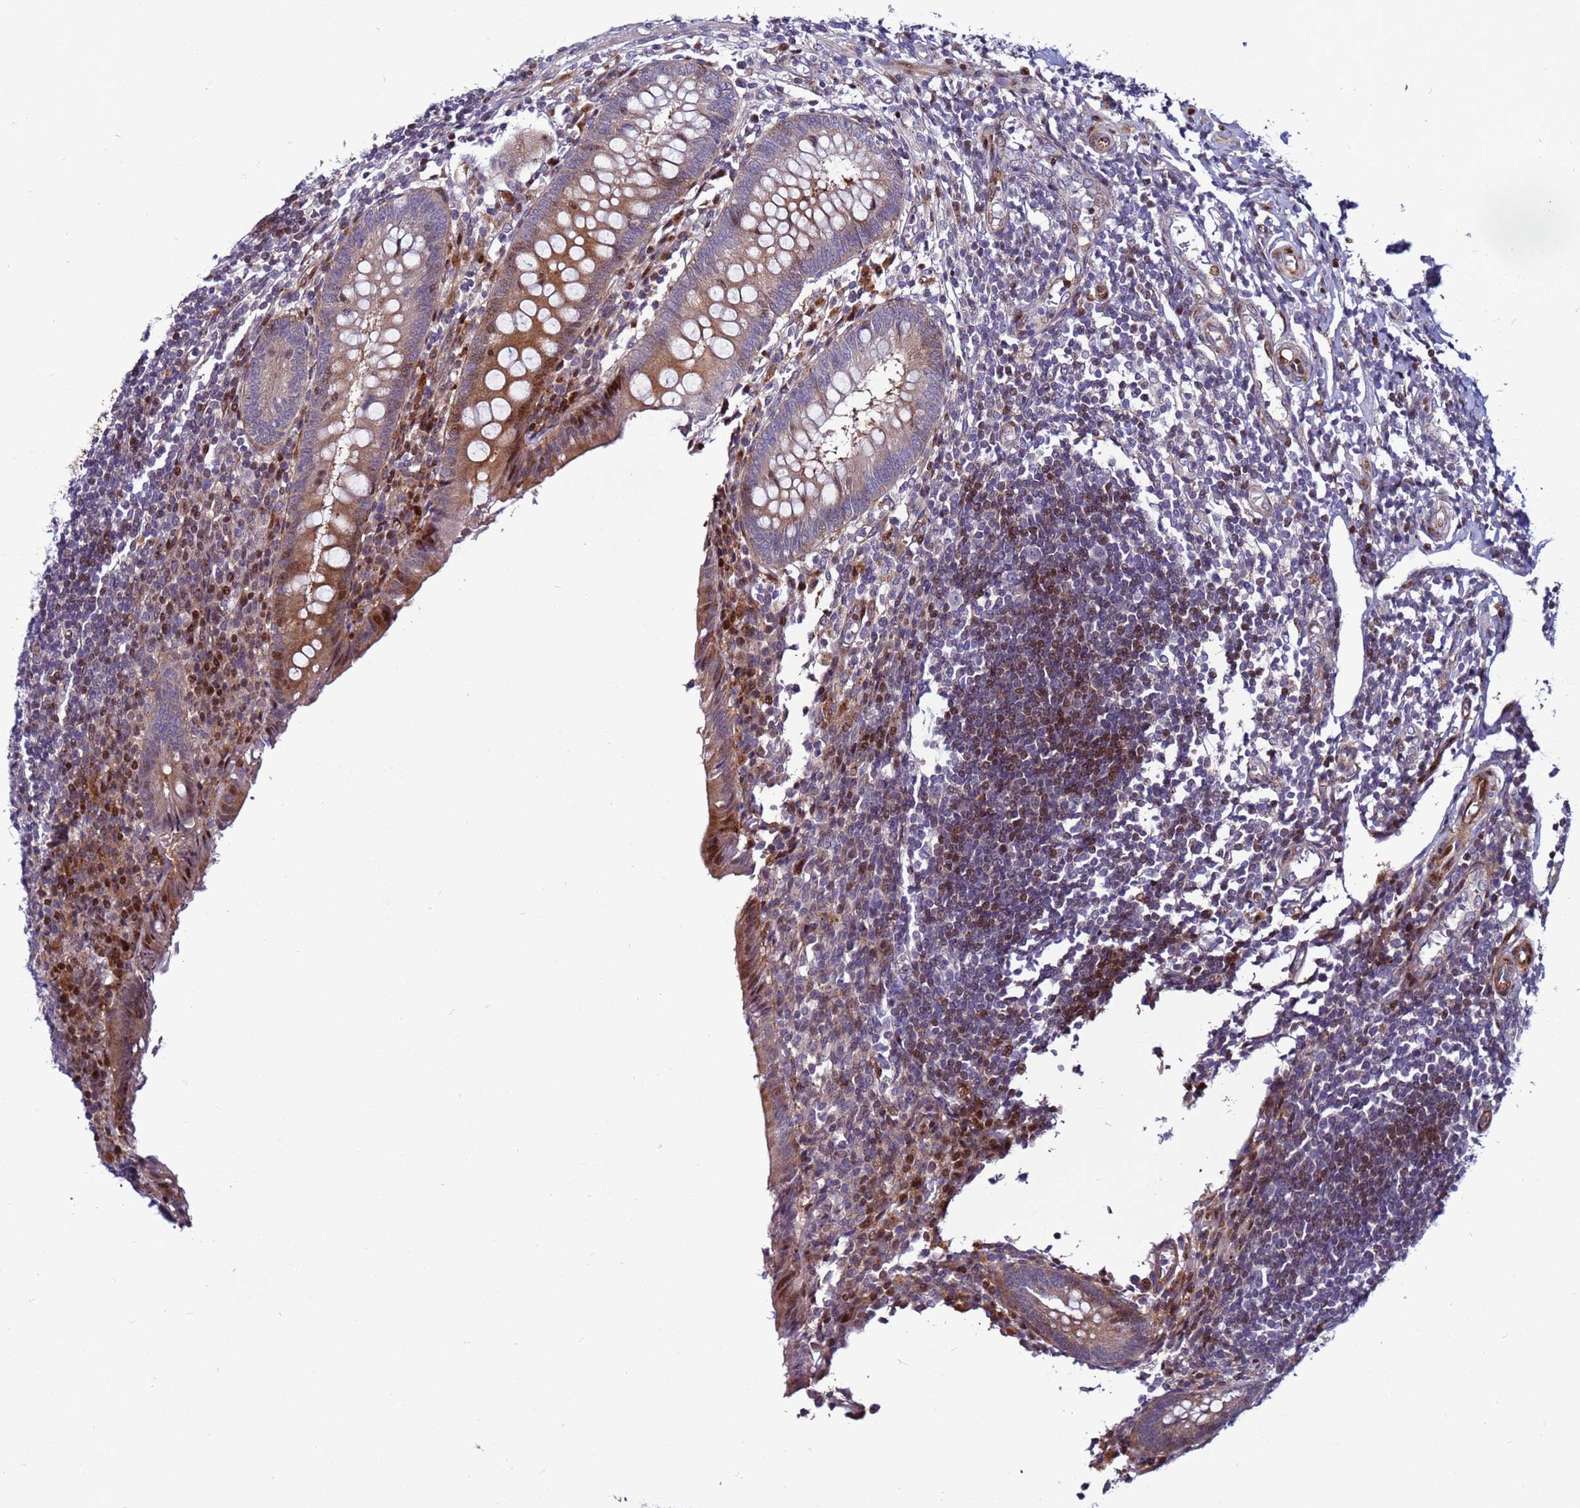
{"staining": {"intensity": "moderate", "quantity": "25%-75%", "location": "cytoplasmic/membranous,nuclear"}, "tissue": "appendix", "cell_type": "Glandular cells", "image_type": "normal", "snomed": [{"axis": "morphology", "description": "Normal tissue, NOS"}, {"axis": "topography", "description": "Appendix"}], "caption": "Brown immunohistochemical staining in unremarkable appendix demonstrates moderate cytoplasmic/membranous,nuclear positivity in about 25%-75% of glandular cells.", "gene": "WBP11", "patient": {"sex": "female", "age": 17}}